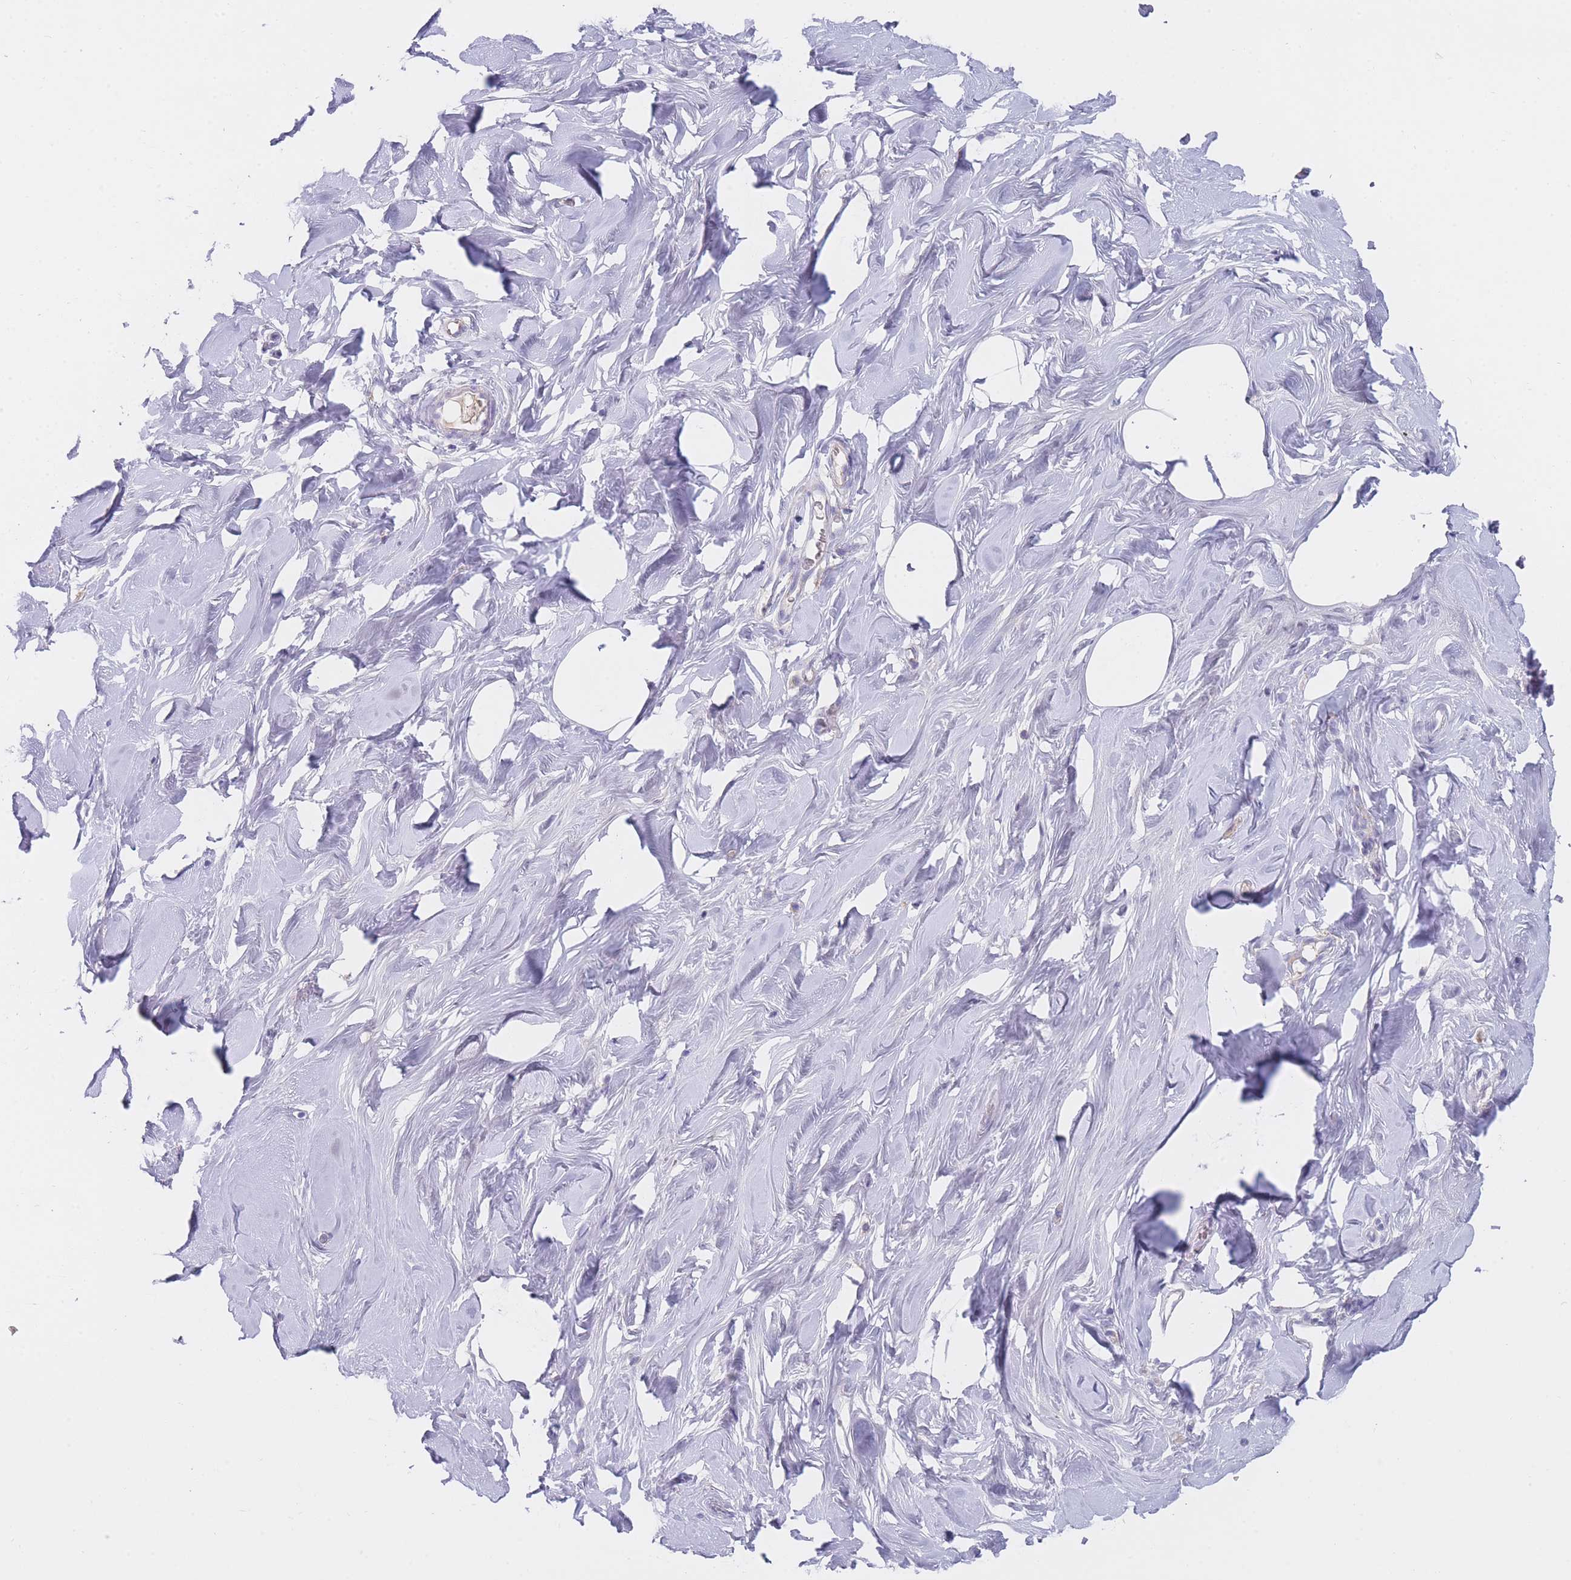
{"staining": {"intensity": "negative", "quantity": "none", "location": "none"}, "tissue": "breast", "cell_type": "Adipocytes", "image_type": "normal", "snomed": [{"axis": "morphology", "description": "Normal tissue, NOS"}, {"axis": "topography", "description": "Breast"}], "caption": "Breast was stained to show a protein in brown. There is no significant staining in adipocytes. (DAB (3,3'-diaminobenzidine) immunohistochemistry, high magnification).", "gene": "MRPS14", "patient": {"sex": "female", "age": 27}}